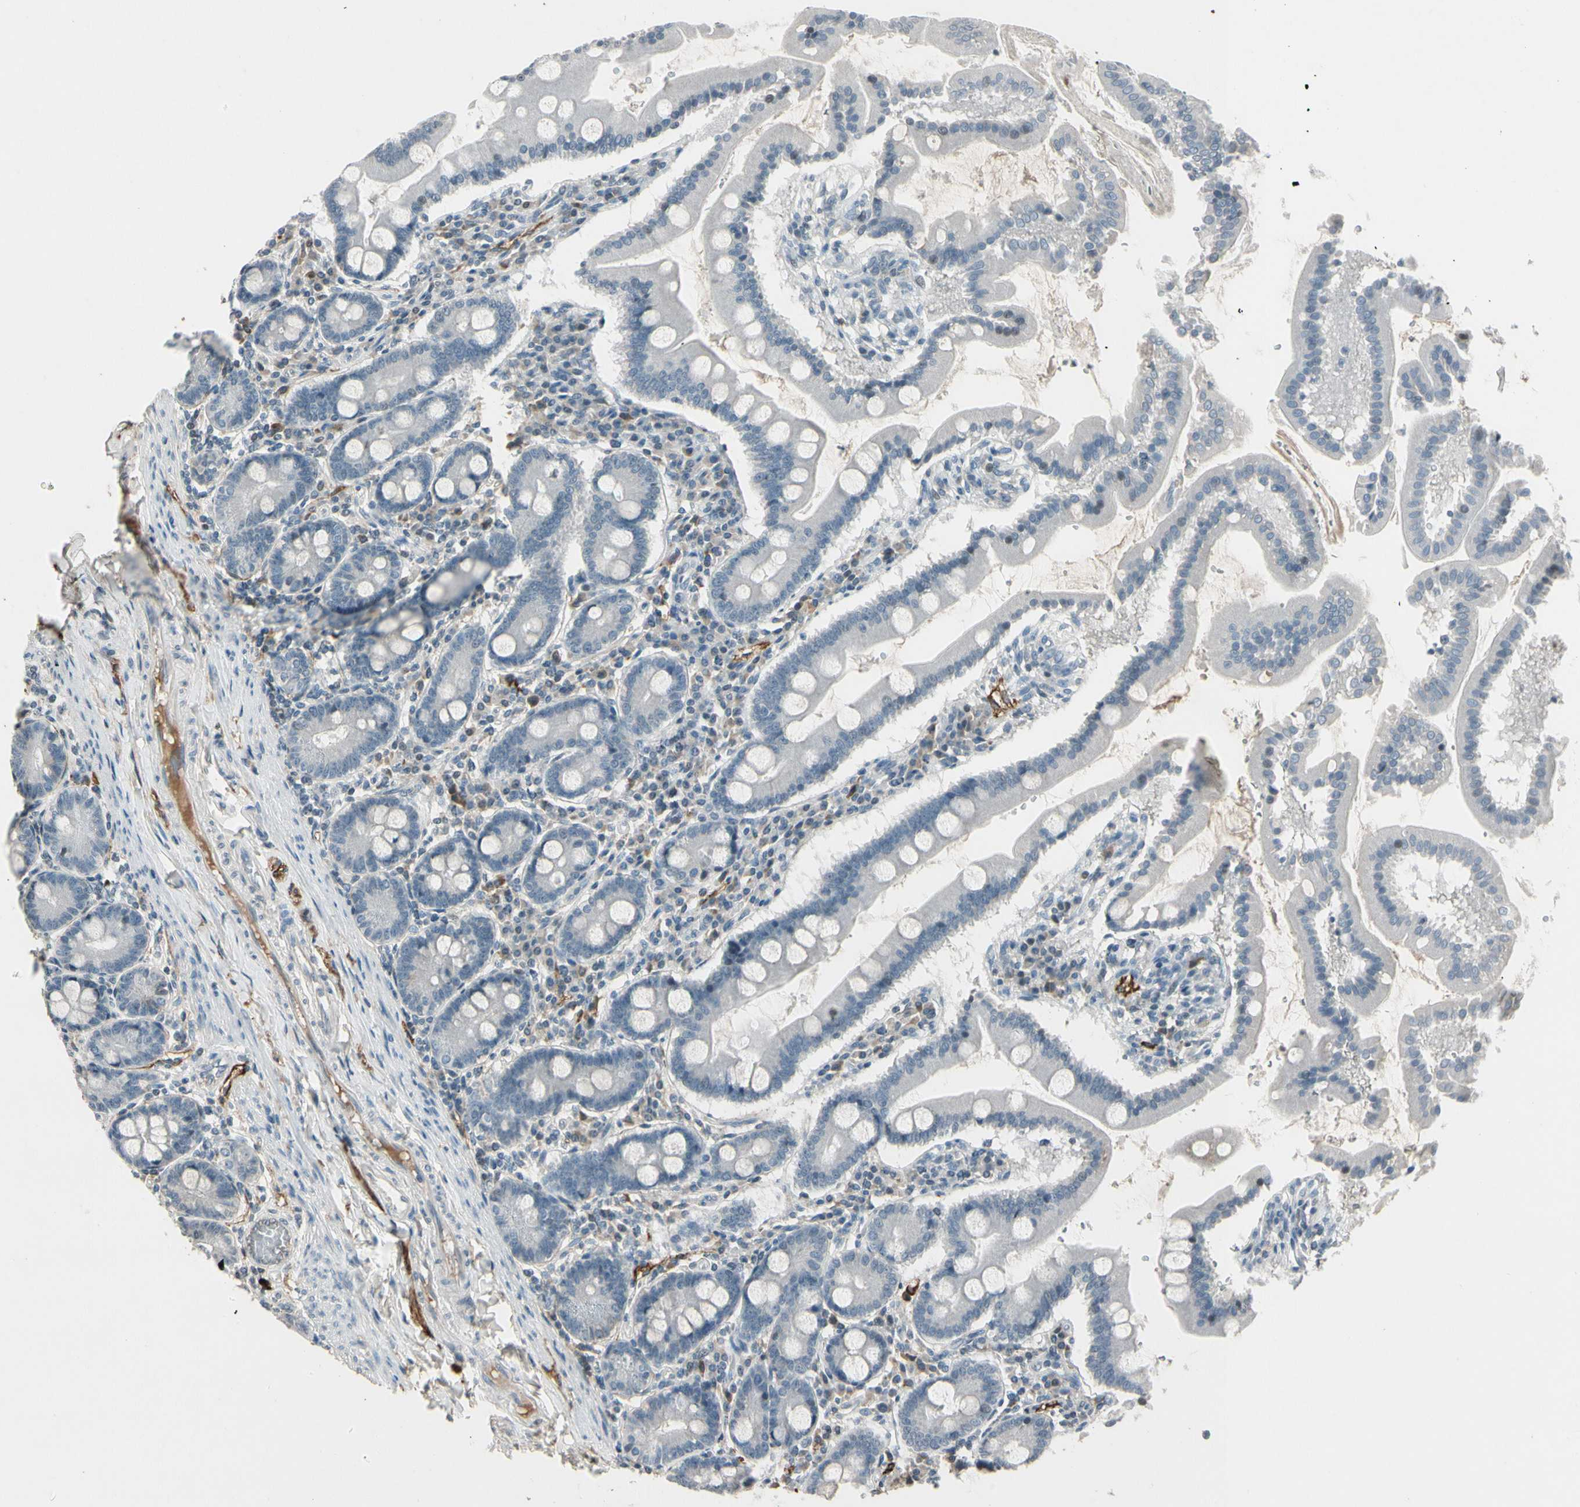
{"staining": {"intensity": "negative", "quantity": "none", "location": "none"}, "tissue": "duodenum", "cell_type": "Glandular cells", "image_type": "normal", "snomed": [{"axis": "morphology", "description": "Normal tissue, NOS"}, {"axis": "topography", "description": "Duodenum"}], "caption": "High power microscopy histopathology image of an immunohistochemistry (IHC) image of benign duodenum, revealing no significant positivity in glandular cells. (DAB immunohistochemistry visualized using brightfield microscopy, high magnification).", "gene": "PDPN", "patient": {"sex": "male", "age": 50}}